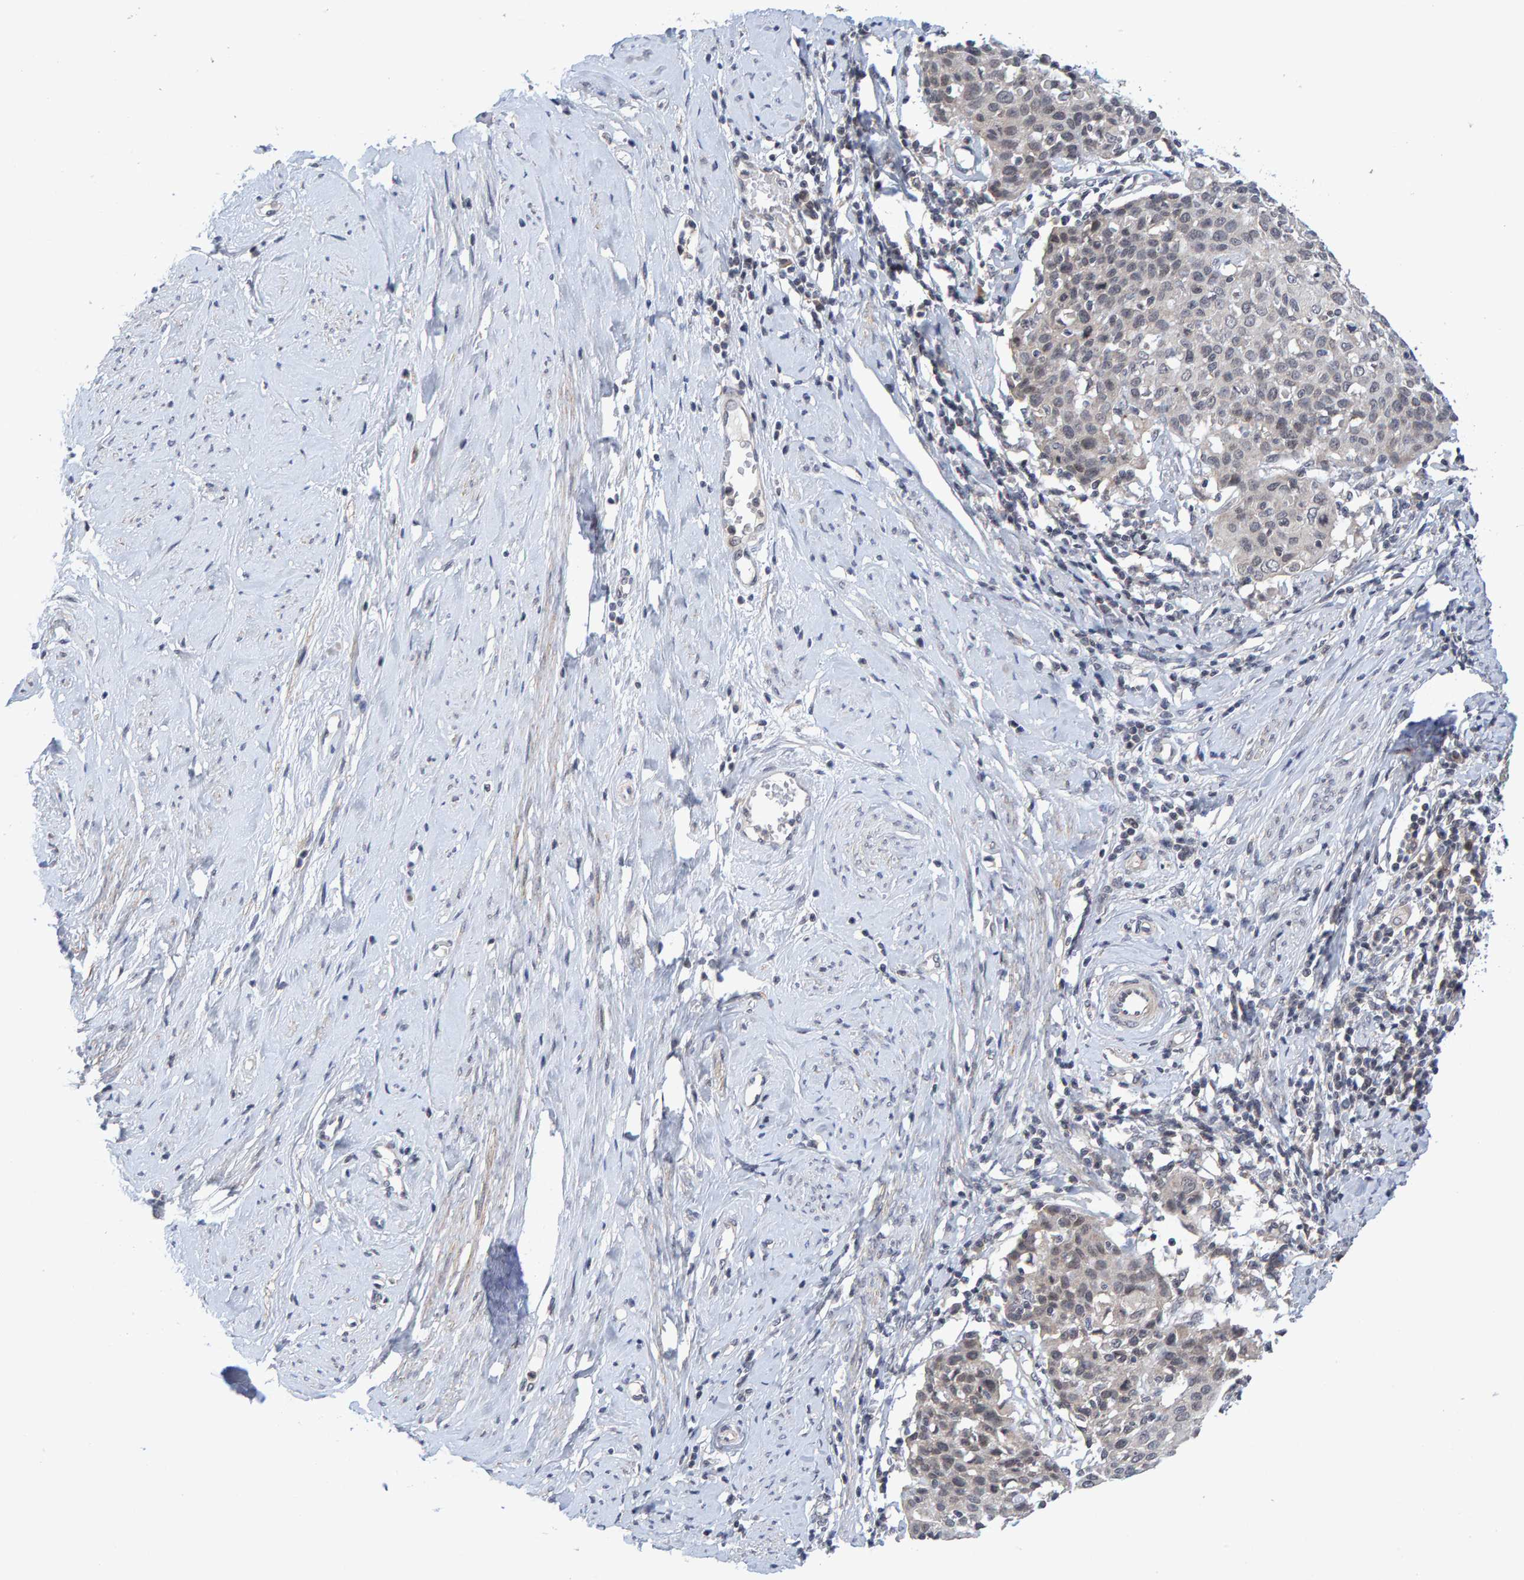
{"staining": {"intensity": "negative", "quantity": "none", "location": "none"}, "tissue": "cervical cancer", "cell_type": "Tumor cells", "image_type": "cancer", "snomed": [{"axis": "morphology", "description": "Squamous cell carcinoma, NOS"}, {"axis": "topography", "description": "Cervix"}], "caption": "Tumor cells are negative for brown protein staining in squamous cell carcinoma (cervical).", "gene": "CDH2", "patient": {"sex": "female", "age": 38}}